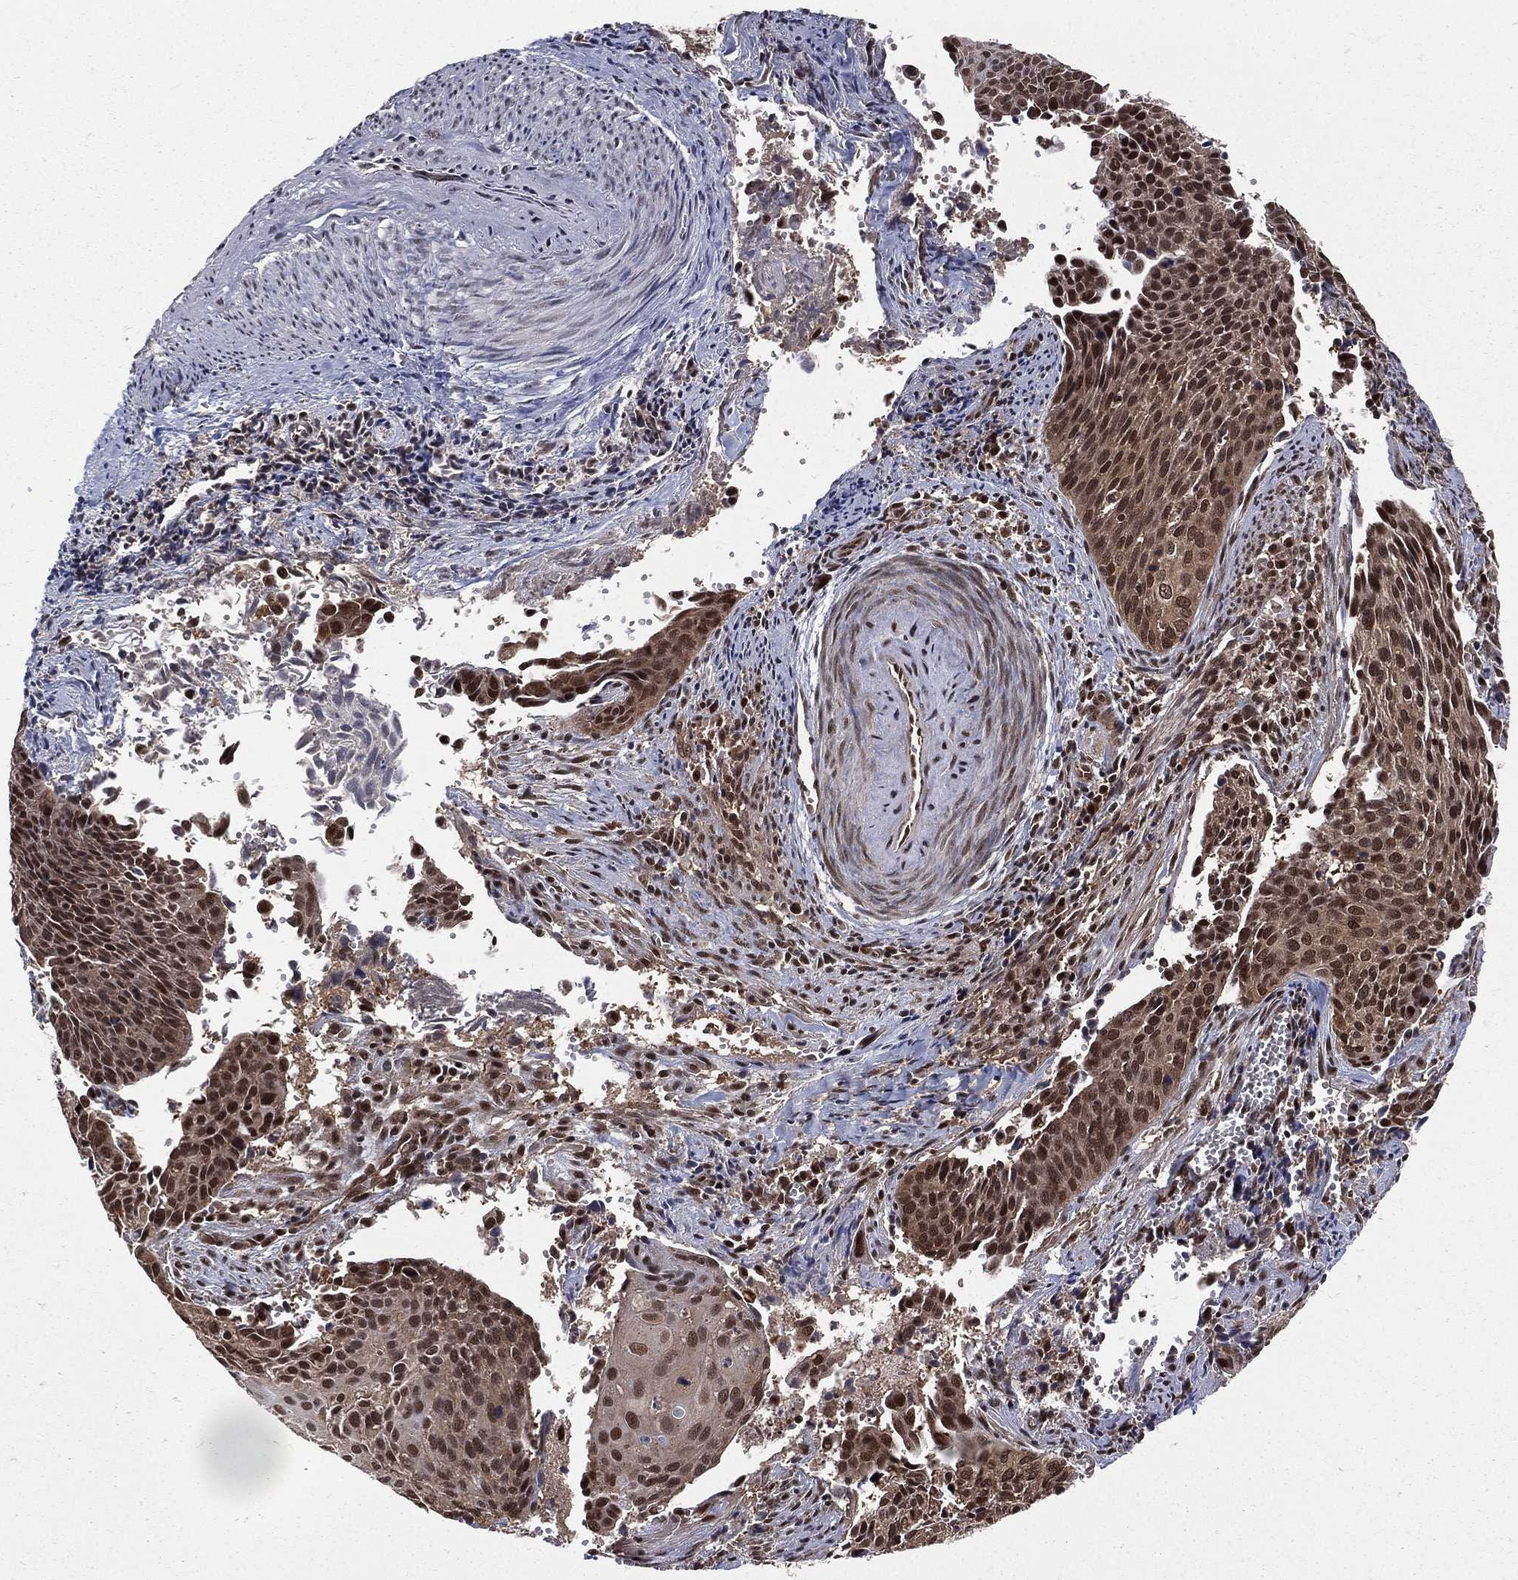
{"staining": {"intensity": "moderate", "quantity": ">75%", "location": "cytoplasmic/membranous,nuclear"}, "tissue": "cervical cancer", "cell_type": "Tumor cells", "image_type": "cancer", "snomed": [{"axis": "morphology", "description": "Squamous cell carcinoma, NOS"}, {"axis": "topography", "description": "Cervix"}], "caption": "Immunohistochemistry (IHC) of cervical squamous cell carcinoma reveals medium levels of moderate cytoplasmic/membranous and nuclear positivity in approximately >75% of tumor cells. (DAB = brown stain, brightfield microscopy at high magnification).", "gene": "COPS4", "patient": {"sex": "female", "age": 29}}